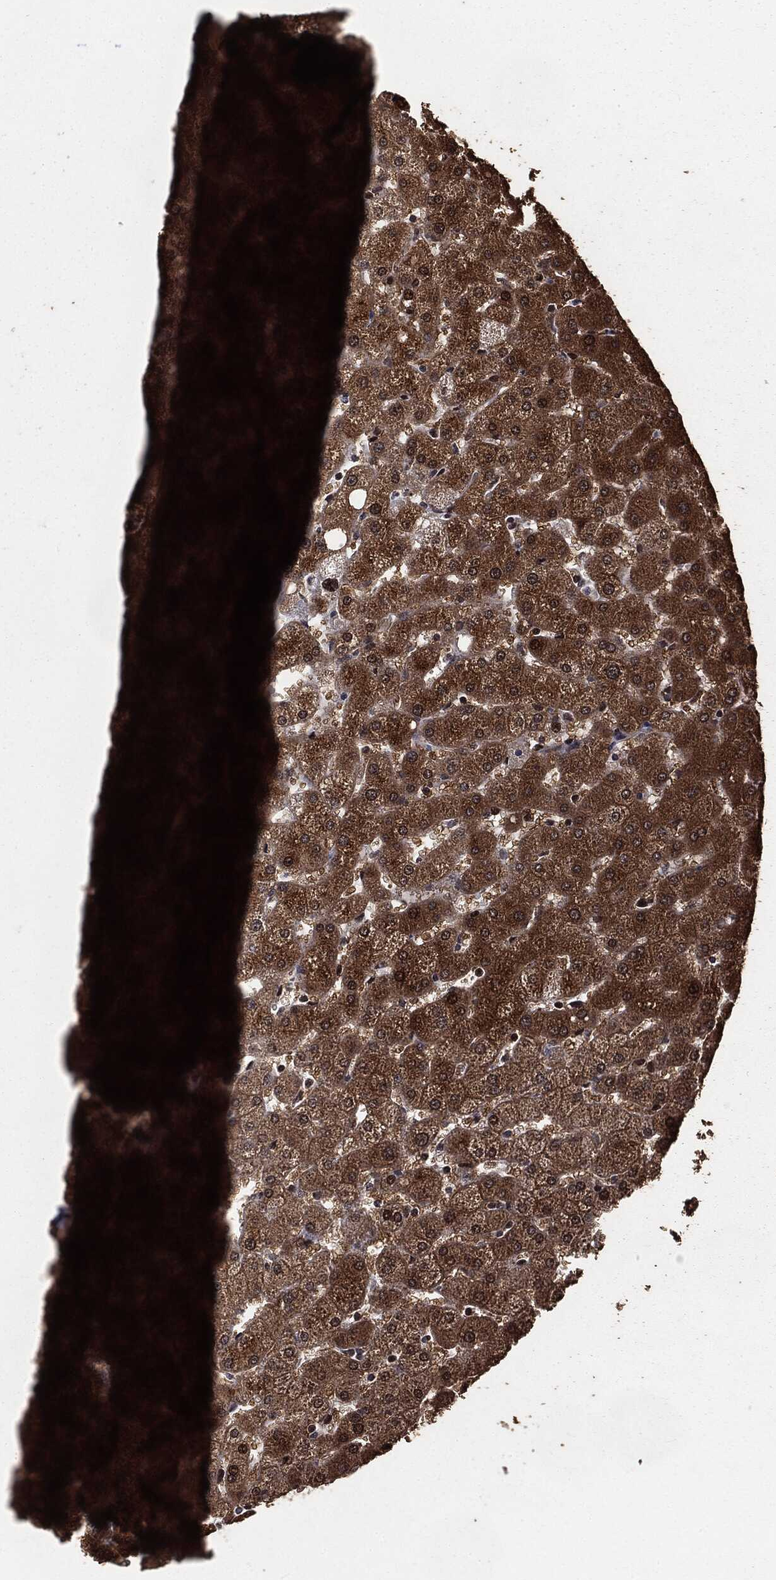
{"staining": {"intensity": "negative", "quantity": "none", "location": "none"}, "tissue": "liver", "cell_type": "Cholangiocytes", "image_type": "normal", "snomed": [{"axis": "morphology", "description": "Normal tissue, NOS"}, {"axis": "topography", "description": "Liver"}], "caption": "Immunohistochemical staining of unremarkable human liver demonstrates no significant staining in cholangiocytes.", "gene": "DVL2", "patient": {"sex": "female", "age": 50}}